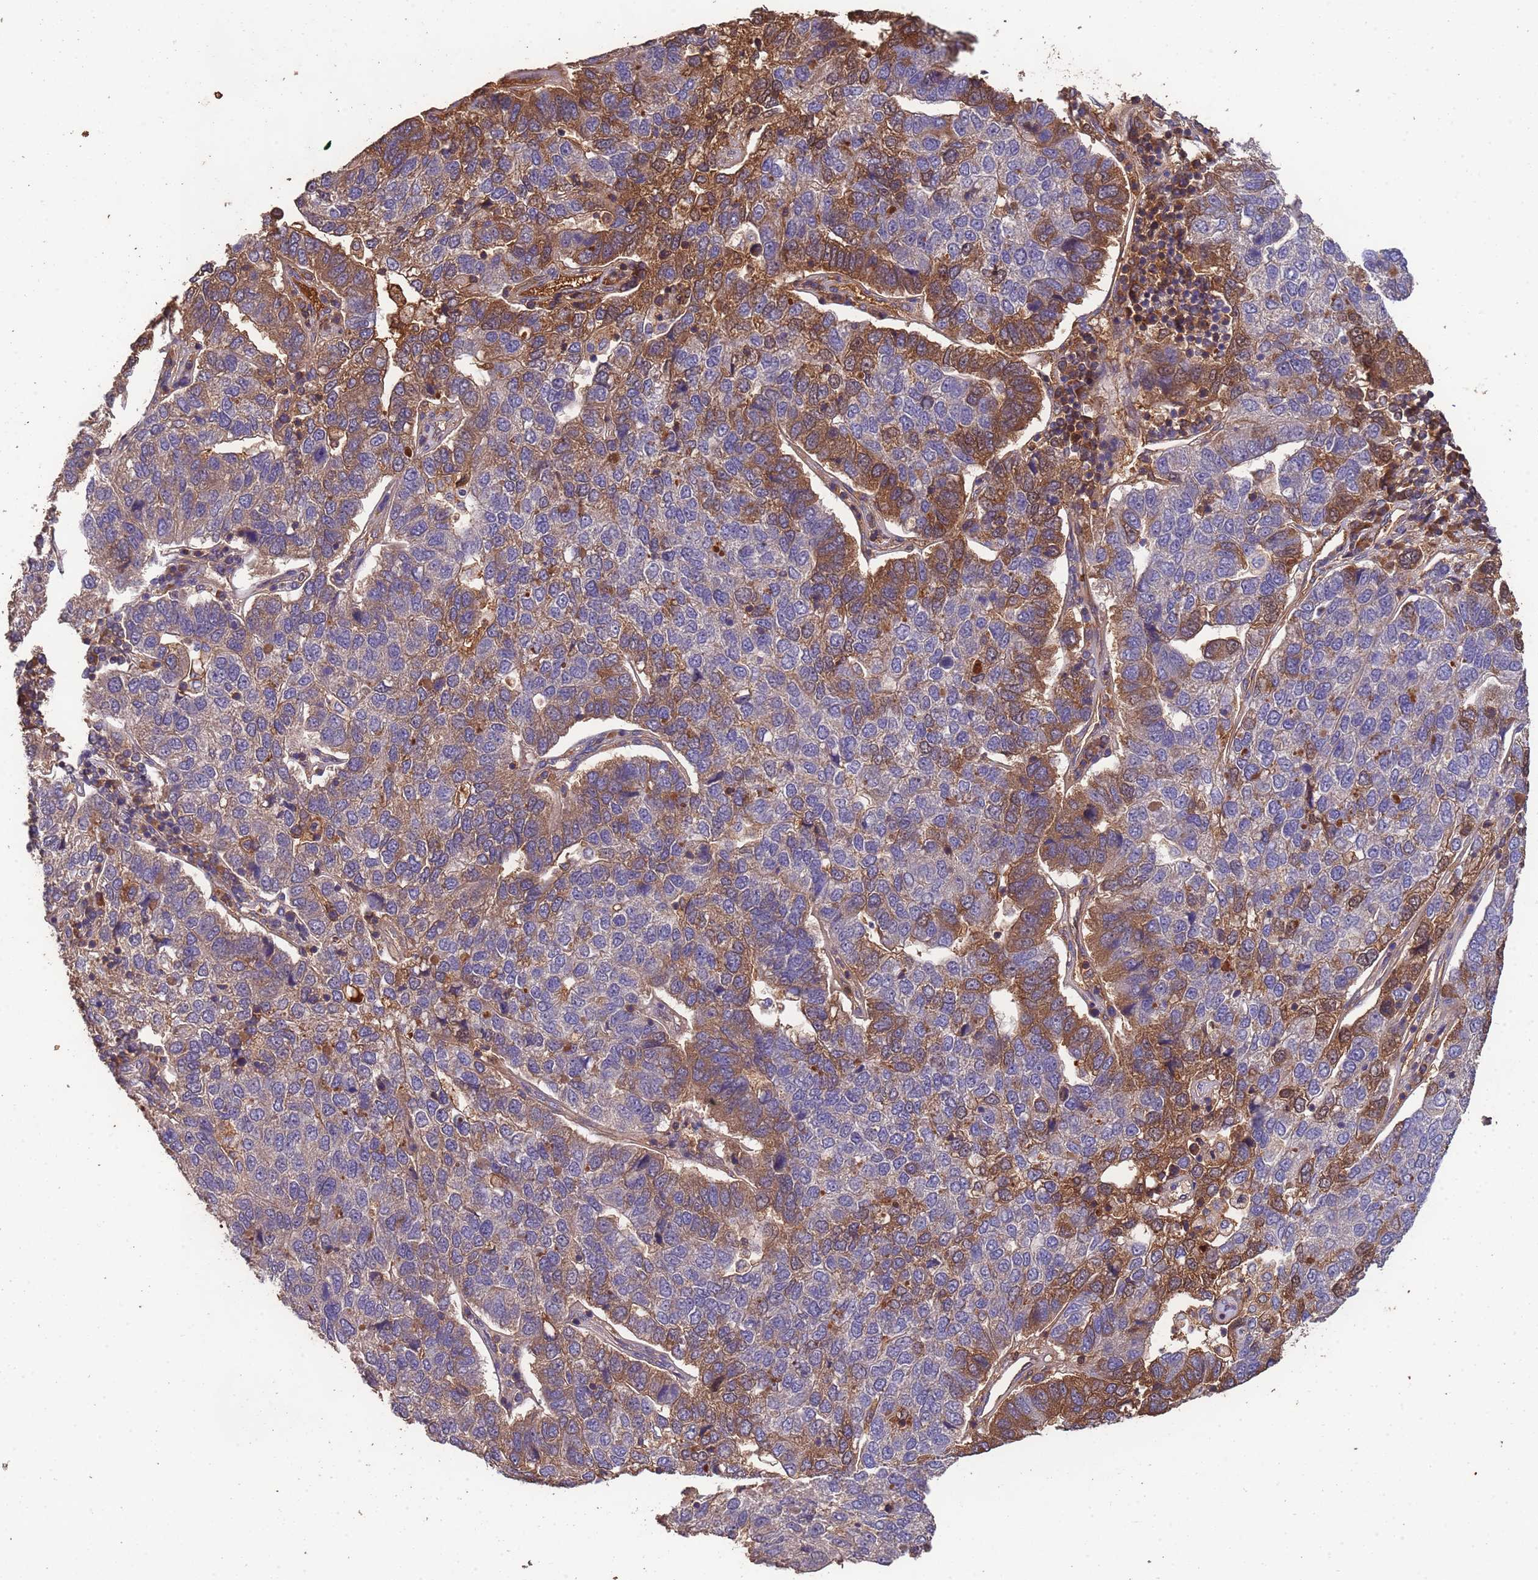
{"staining": {"intensity": "moderate", "quantity": "<25%", "location": "cytoplasmic/membranous"}, "tissue": "pancreatic cancer", "cell_type": "Tumor cells", "image_type": "cancer", "snomed": [{"axis": "morphology", "description": "Adenocarcinoma, NOS"}, {"axis": "topography", "description": "Pancreas"}], "caption": "A micrograph of human pancreatic cancer (adenocarcinoma) stained for a protein exhibits moderate cytoplasmic/membranous brown staining in tumor cells.", "gene": "CCDC184", "patient": {"sex": "female", "age": 61}}